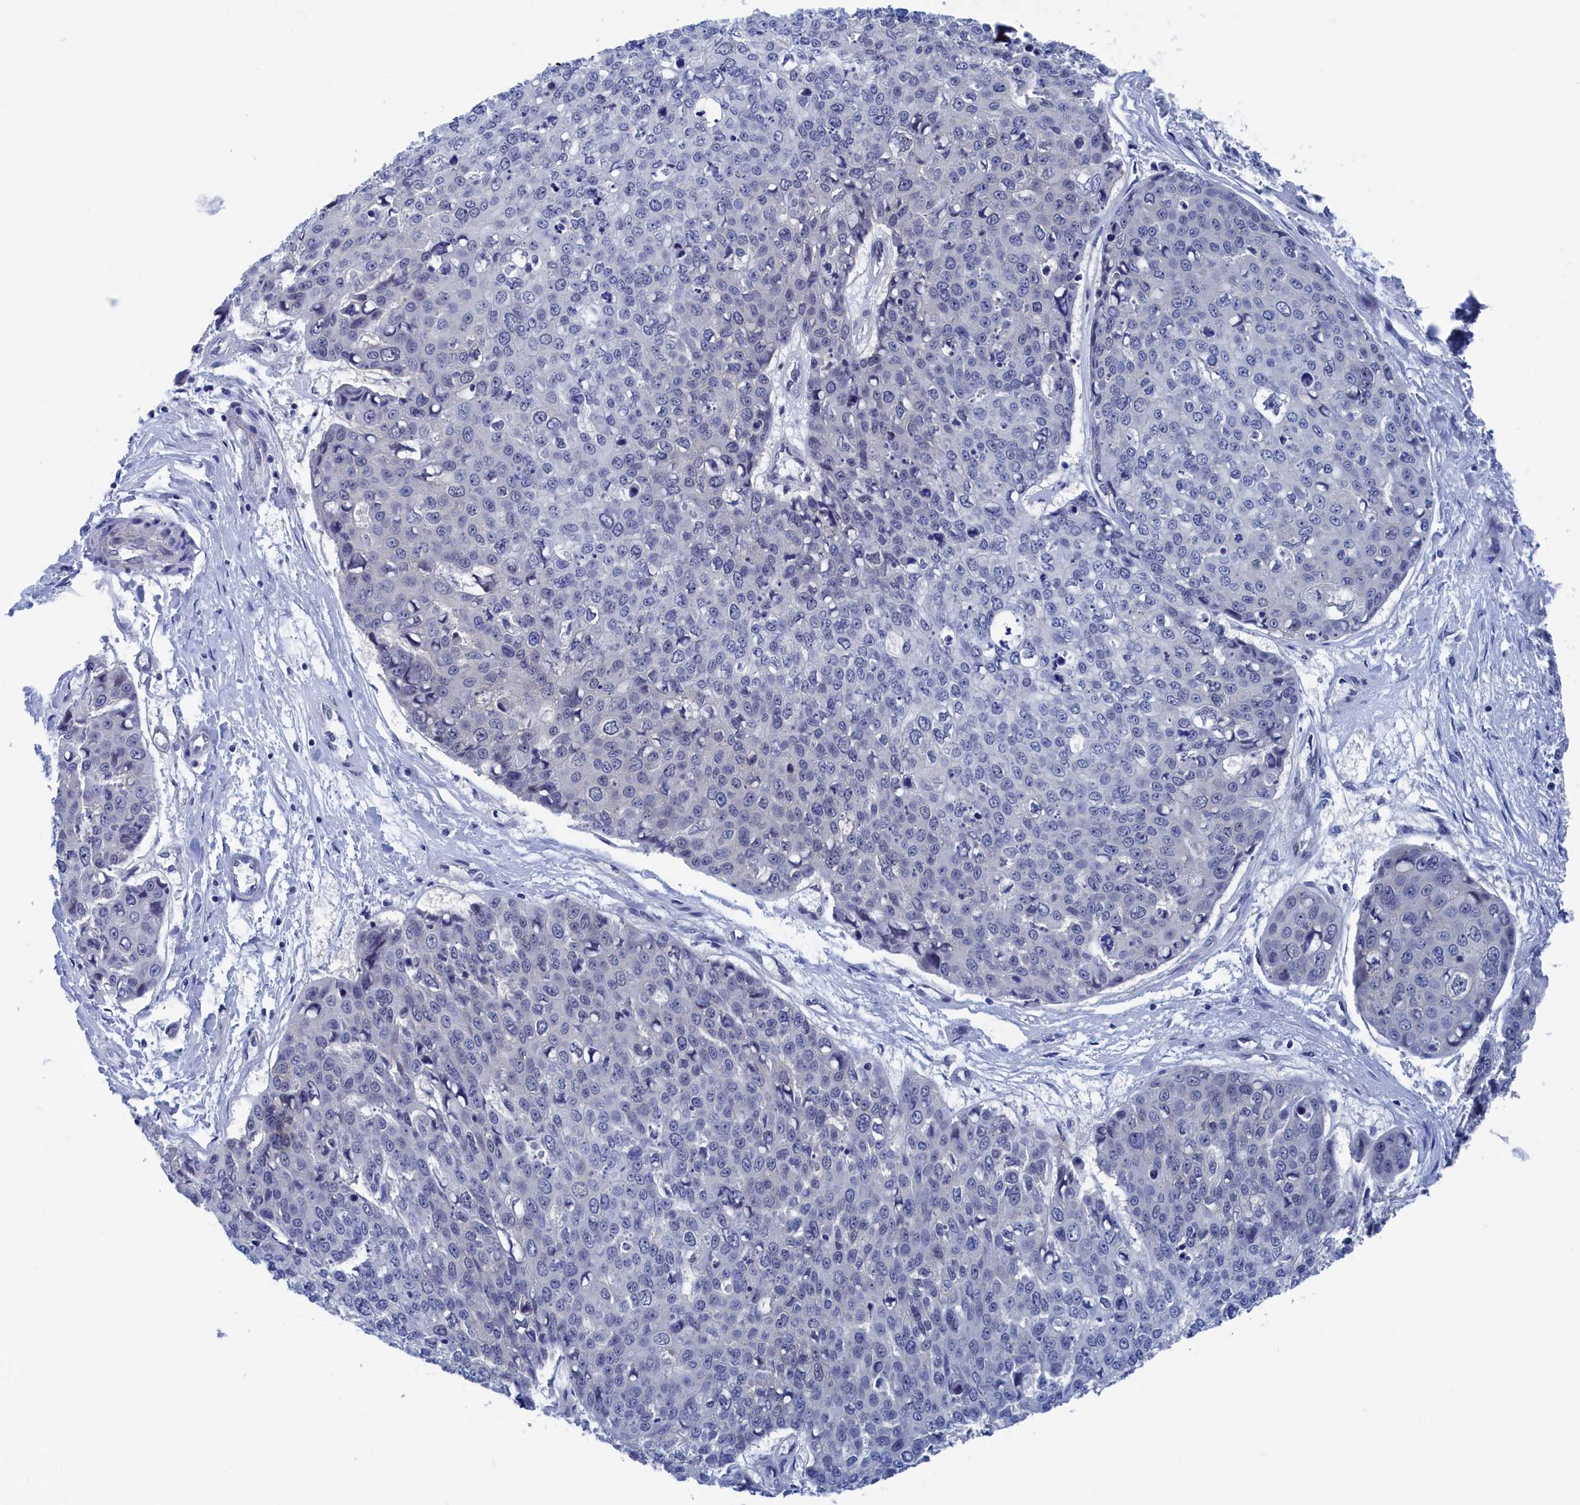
{"staining": {"intensity": "negative", "quantity": "none", "location": "none"}, "tissue": "skin cancer", "cell_type": "Tumor cells", "image_type": "cancer", "snomed": [{"axis": "morphology", "description": "Squamous cell carcinoma, NOS"}, {"axis": "topography", "description": "Skin"}], "caption": "A high-resolution image shows immunohistochemistry staining of squamous cell carcinoma (skin), which shows no significant expression in tumor cells.", "gene": "MARCHF3", "patient": {"sex": "female", "age": 44}}